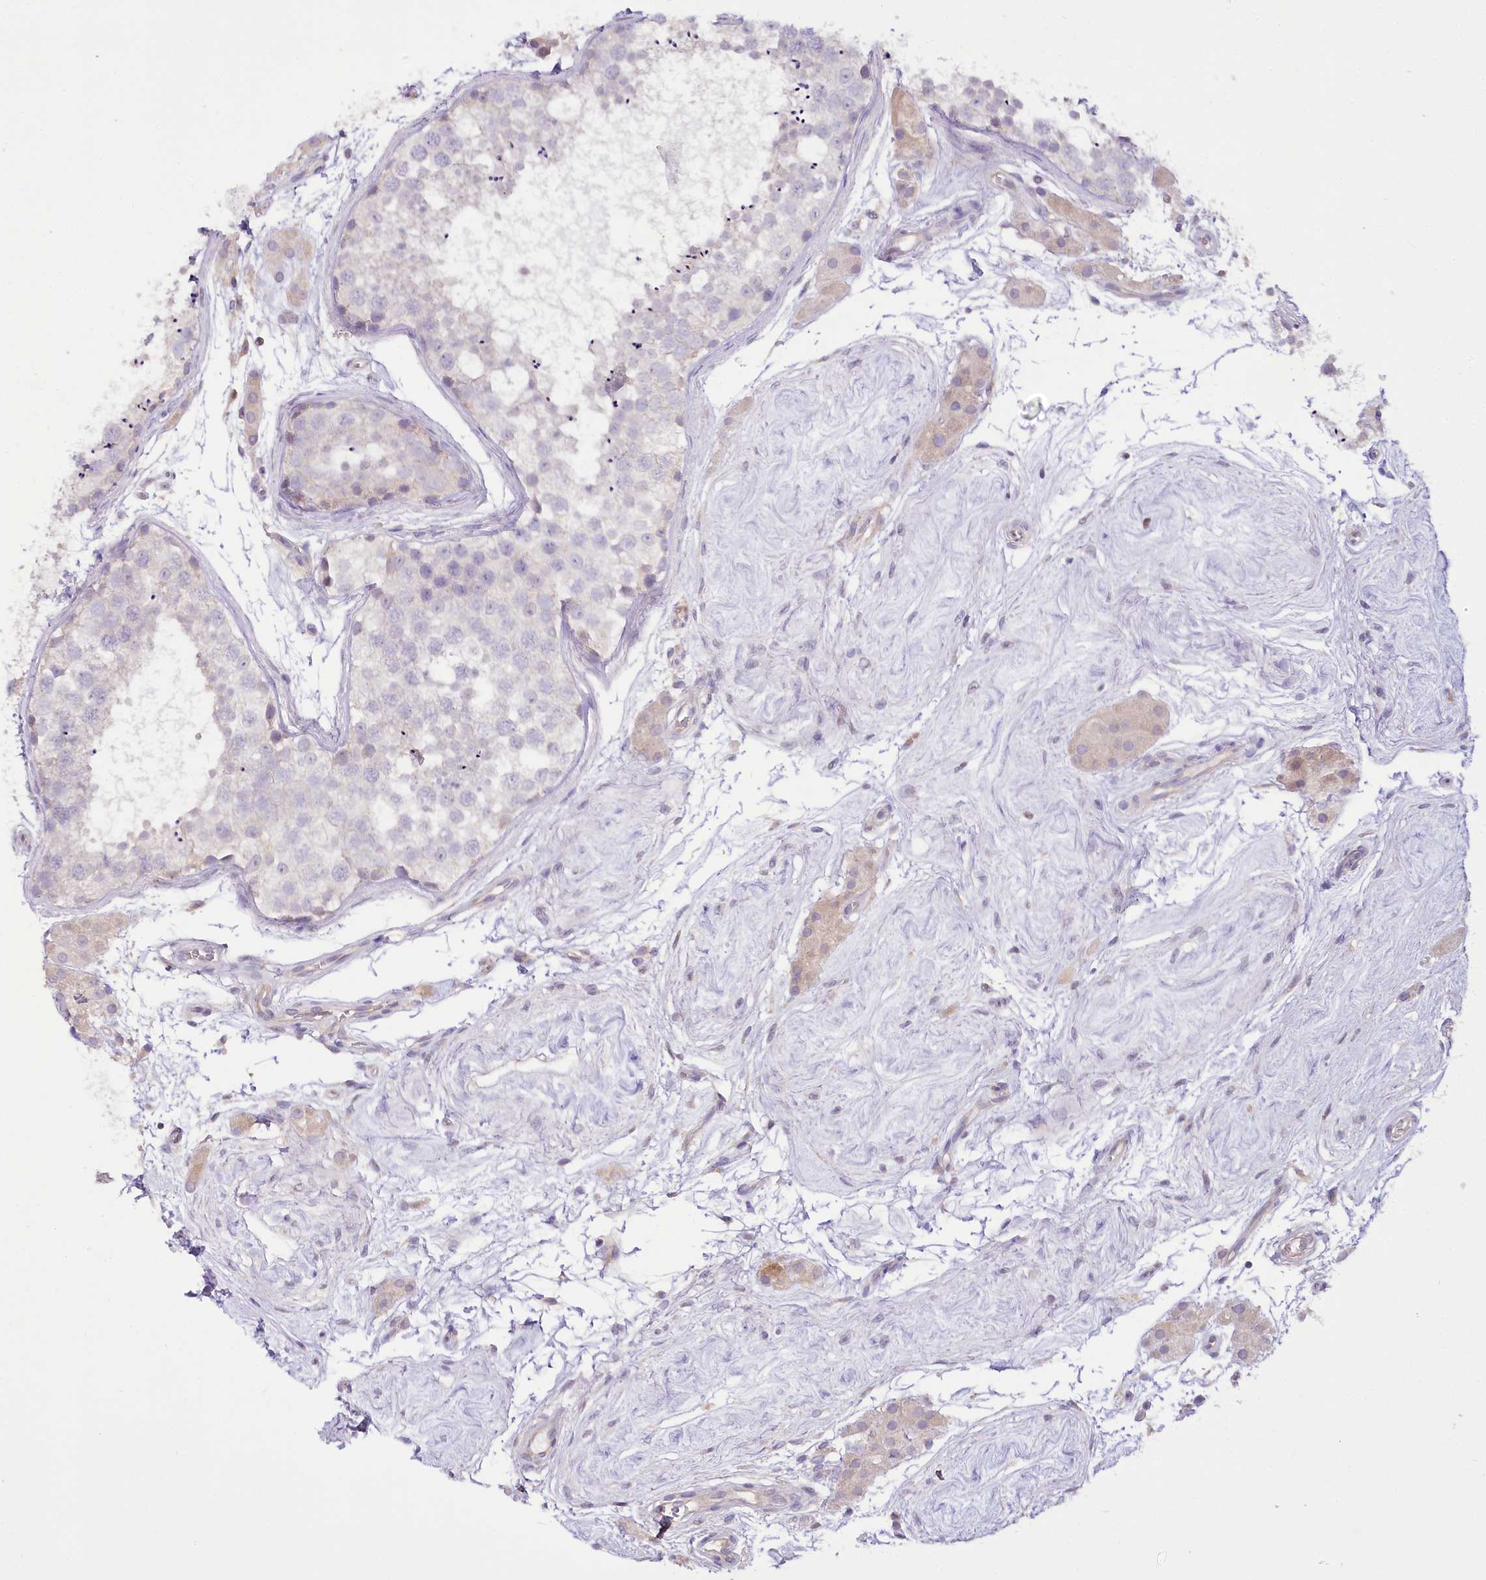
{"staining": {"intensity": "negative", "quantity": "none", "location": "none"}, "tissue": "testis", "cell_type": "Cells in seminiferous ducts", "image_type": "normal", "snomed": [{"axis": "morphology", "description": "Normal tissue, NOS"}, {"axis": "topography", "description": "Testis"}], "caption": "The histopathology image exhibits no significant expression in cells in seminiferous ducts of testis.", "gene": "DPYD", "patient": {"sex": "male", "age": 56}}